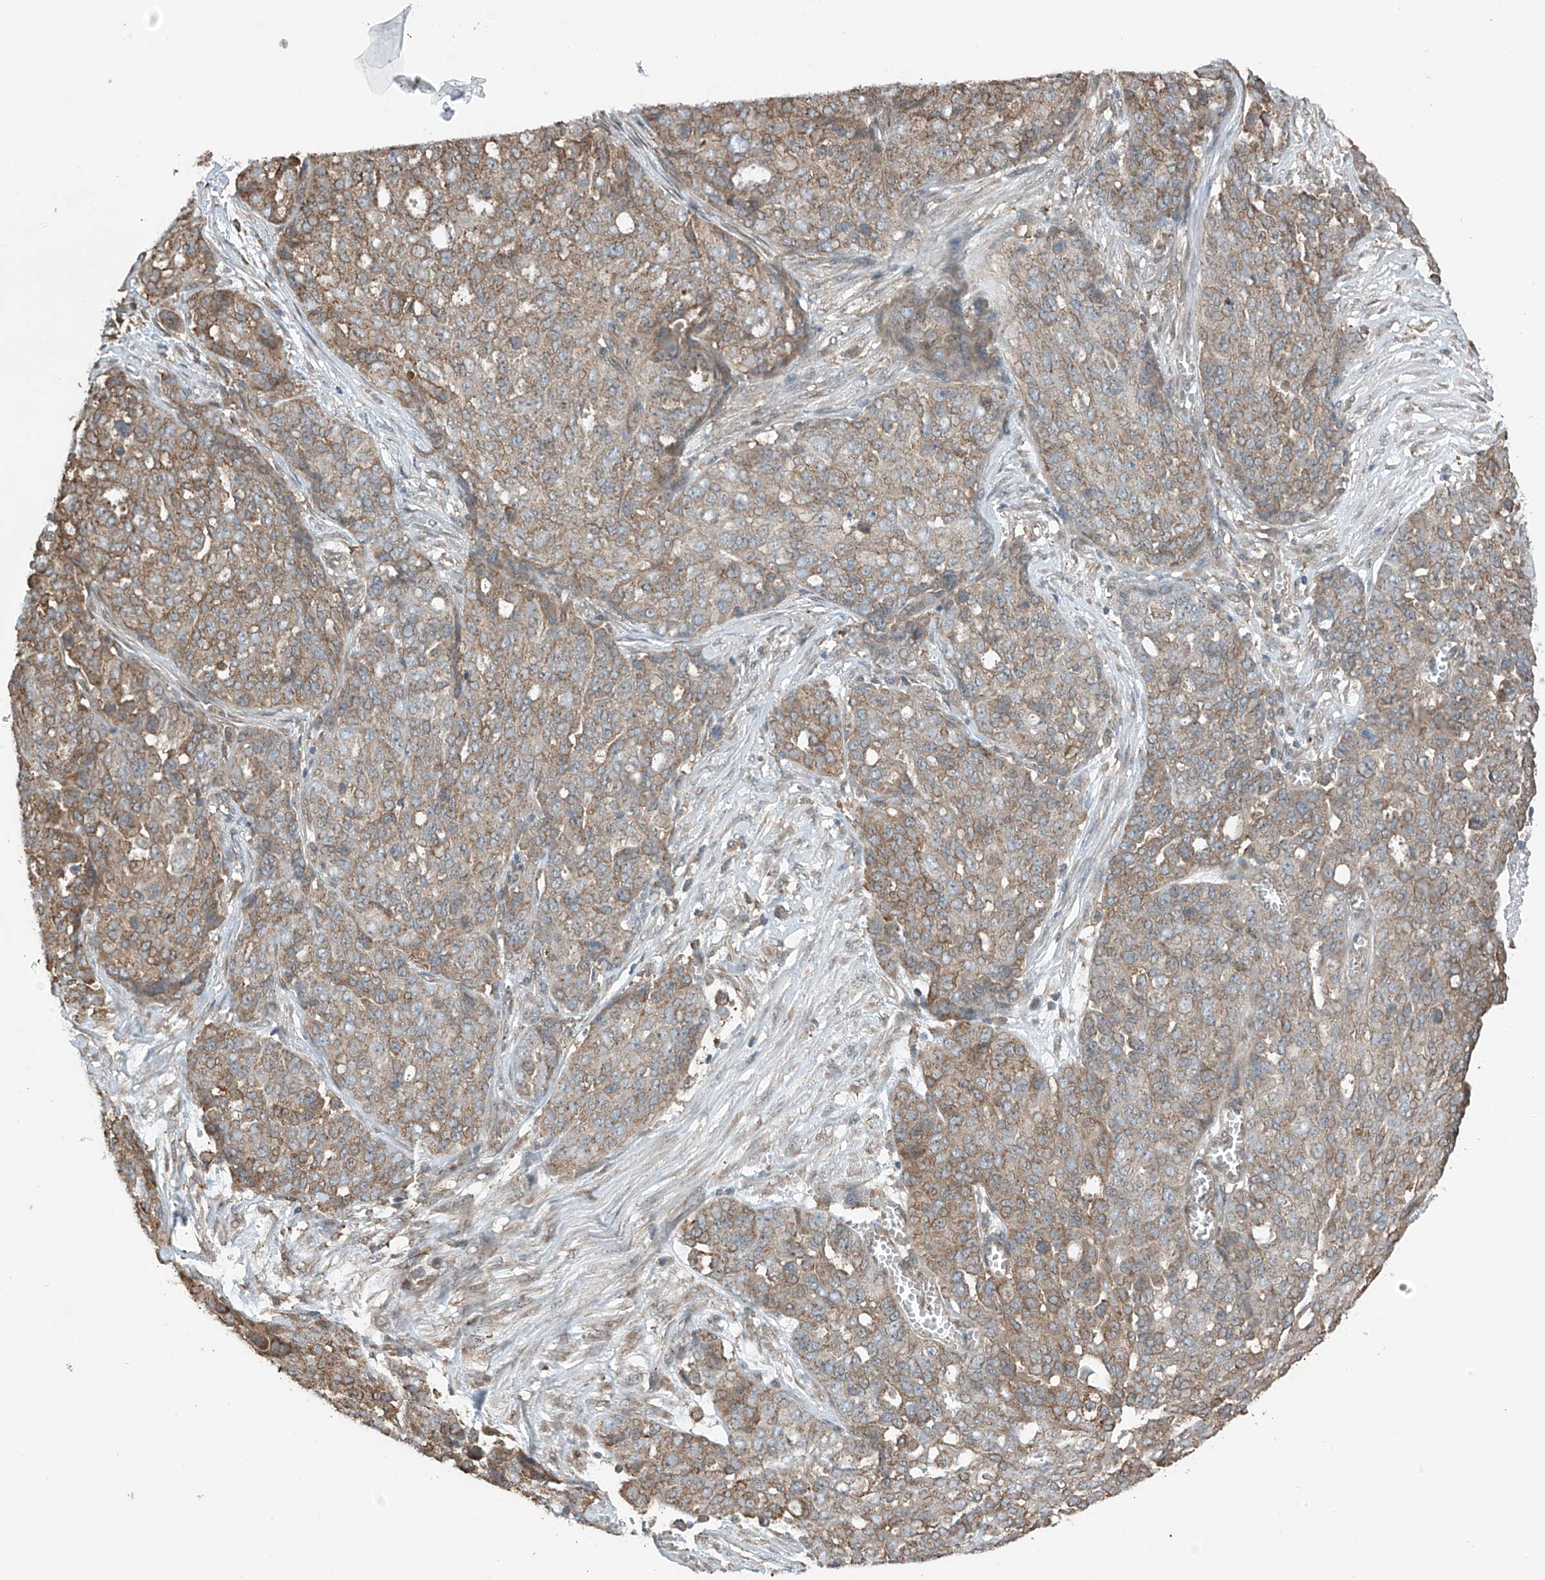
{"staining": {"intensity": "moderate", "quantity": ">75%", "location": "cytoplasmic/membranous"}, "tissue": "ovarian cancer", "cell_type": "Tumor cells", "image_type": "cancer", "snomed": [{"axis": "morphology", "description": "Cystadenocarcinoma, serous, NOS"}, {"axis": "topography", "description": "Soft tissue"}, {"axis": "topography", "description": "Ovary"}], "caption": "The photomicrograph reveals staining of ovarian cancer (serous cystadenocarcinoma), revealing moderate cytoplasmic/membranous protein expression (brown color) within tumor cells.", "gene": "ZNF189", "patient": {"sex": "female", "age": 57}}